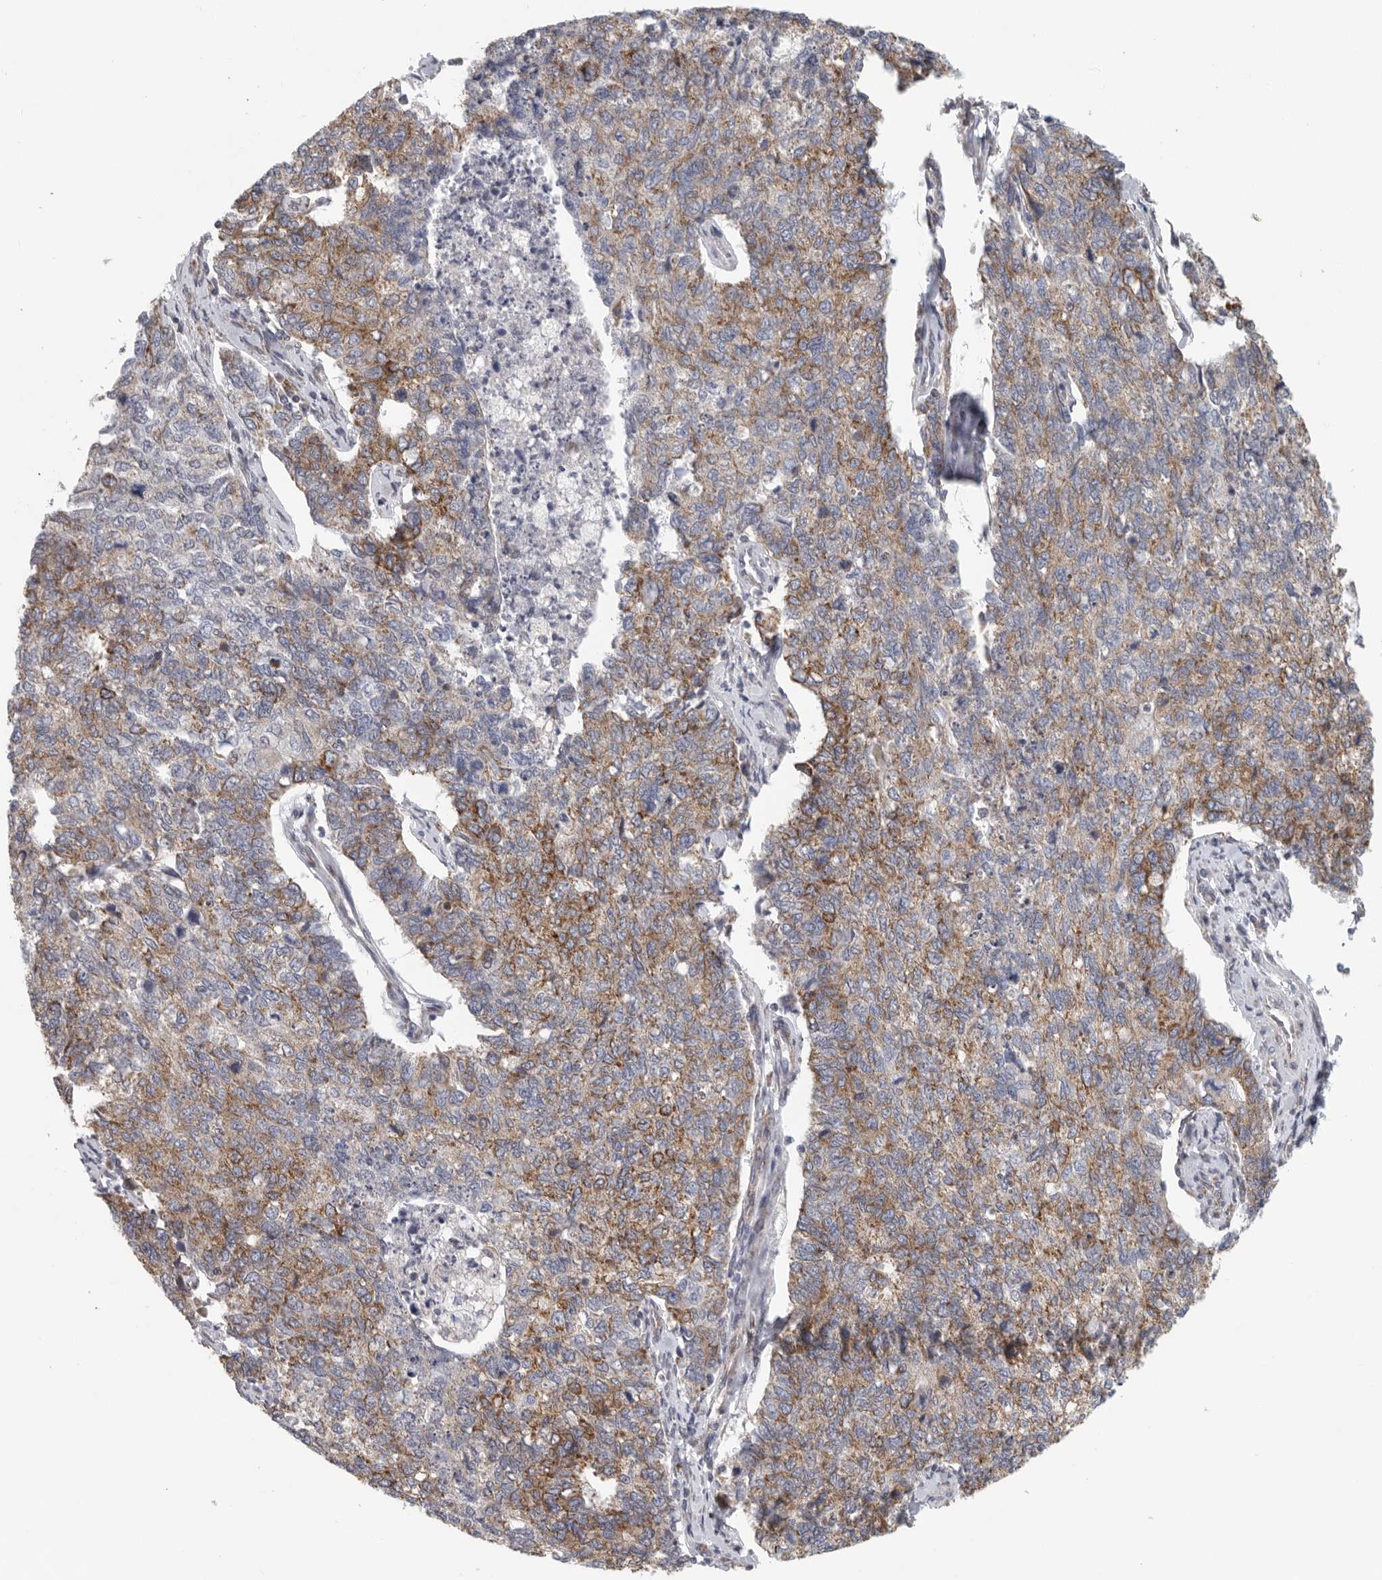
{"staining": {"intensity": "moderate", "quantity": ">75%", "location": "cytoplasmic/membranous"}, "tissue": "cervical cancer", "cell_type": "Tumor cells", "image_type": "cancer", "snomed": [{"axis": "morphology", "description": "Squamous cell carcinoma, NOS"}, {"axis": "topography", "description": "Cervix"}], "caption": "DAB (3,3'-diaminobenzidine) immunohistochemical staining of cervical cancer reveals moderate cytoplasmic/membranous protein positivity in approximately >75% of tumor cells.", "gene": "FKBP8", "patient": {"sex": "female", "age": 63}}